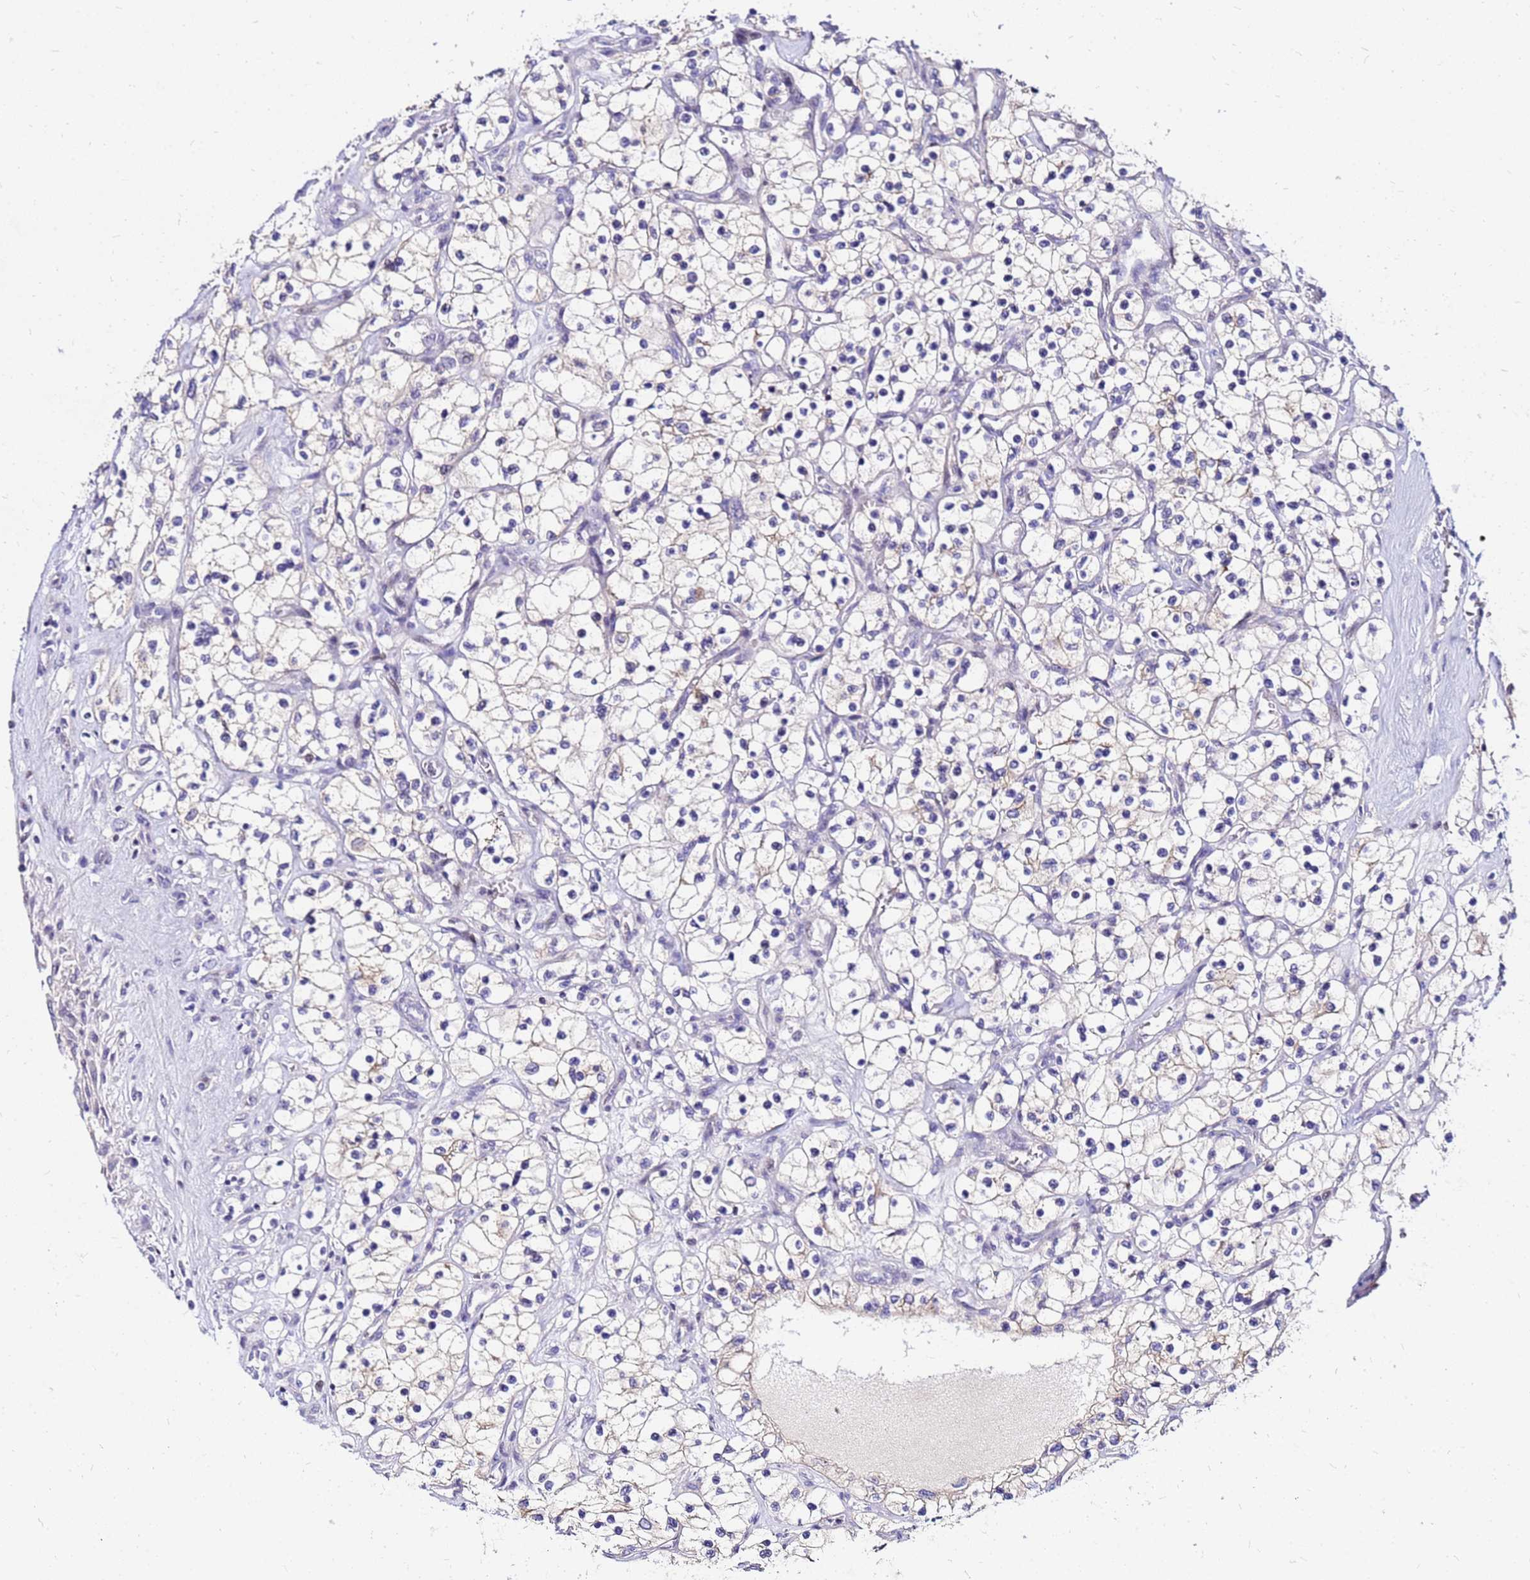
{"staining": {"intensity": "negative", "quantity": "none", "location": "none"}, "tissue": "renal cancer", "cell_type": "Tumor cells", "image_type": "cancer", "snomed": [{"axis": "morphology", "description": "Adenocarcinoma, NOS"}, {"axis": "topography", "description": "Kidney"}], "caption": "Immunohistochemistry micrograph of neoplastic tissue: human renal cancer stained with DAB shows no significant protein expression in tumor cells.", "gene": "ARHGEF5", "patient": {"sex": "female", "age": 69}}